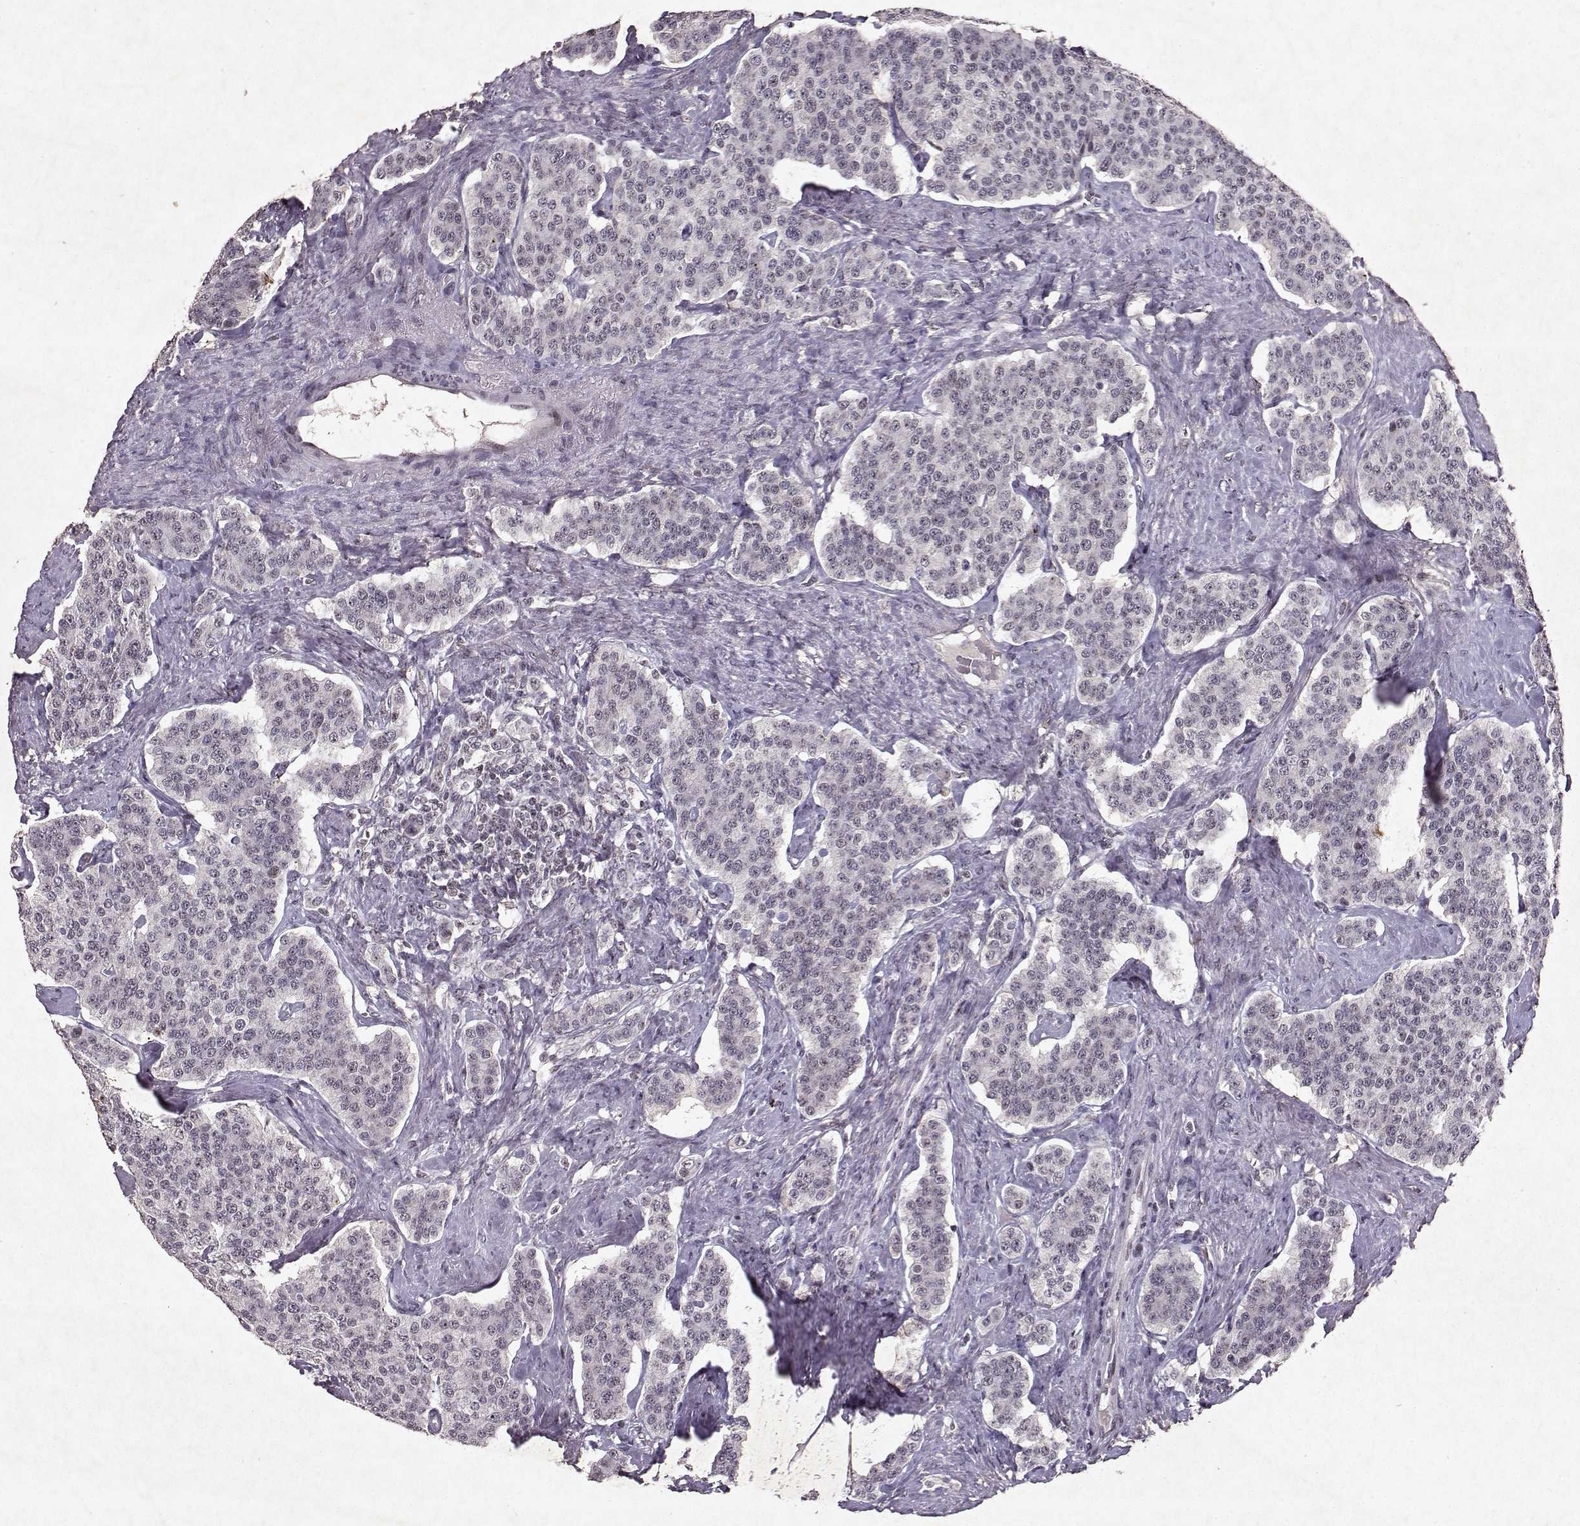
{"staining": {"intensity": "negative", "quantity": "none", "location": "none"}, "tissue": "carcinoid", "cell_type": "Tumor cells", "image_type": "cancer", "snomed": [{"axis": "morphology", "description": "Carcinoid, malignant, NOS"}, {"axis": "topography", "description": "Small intestine"}], "caption": "DAB (3,3'-diaminobenzidine) immunohistochemical staining of human carcinoid (malignant) exhibits no significant staining in tumor cells. Brightfield microscopy of immunohistochemistry (IHC) stained with DAB (3,3'-diaminobenzidine) (brown) and hematoxylin (blue), captured at high magnification.", "gene": "DDX56", "patient": {"sex": "female", "age": 58}}